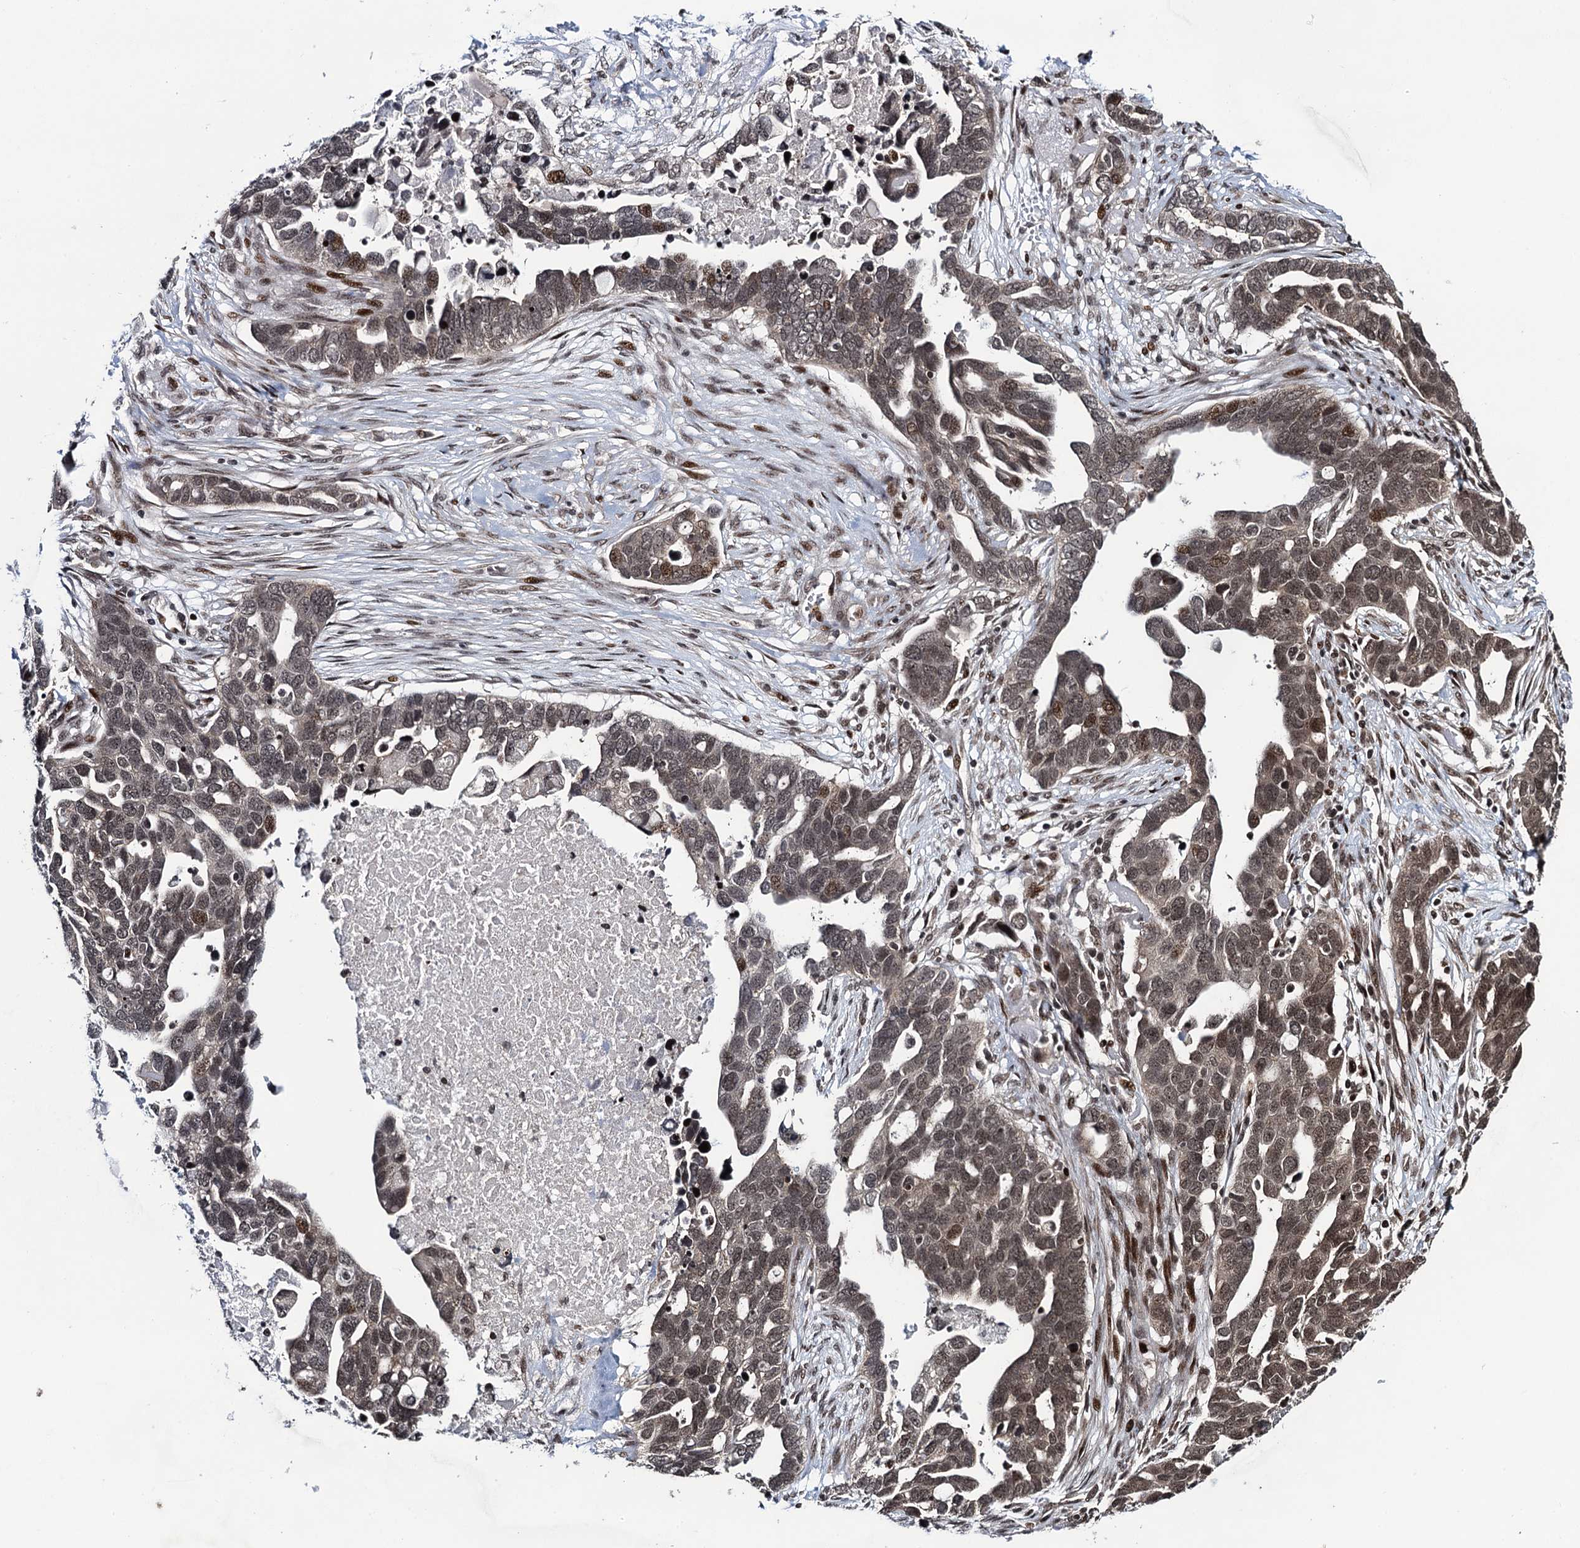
{"staining": {"intensity": "moderate", "quantity": ">75%", "location": "nuclear"}, "tissue": "ovarian cancer", "cell_type": "Tumor cells", "image_type": "cancer", "snomed": [{"axis": "morphology", "description": "Cystadenocarcinoma, serous, NOS"}, {"axis": "topography", "description": "Ovary"}], "caption": "A photomicrograph showing moderate nuclear positivity in approximately >75% of tumor cells in ovarian serous cystadenocarcinoma, as visualized by brown immunohistochemical staining.", "gene": "ZNF169", "patient": {"sex": "female", "age": 54}}